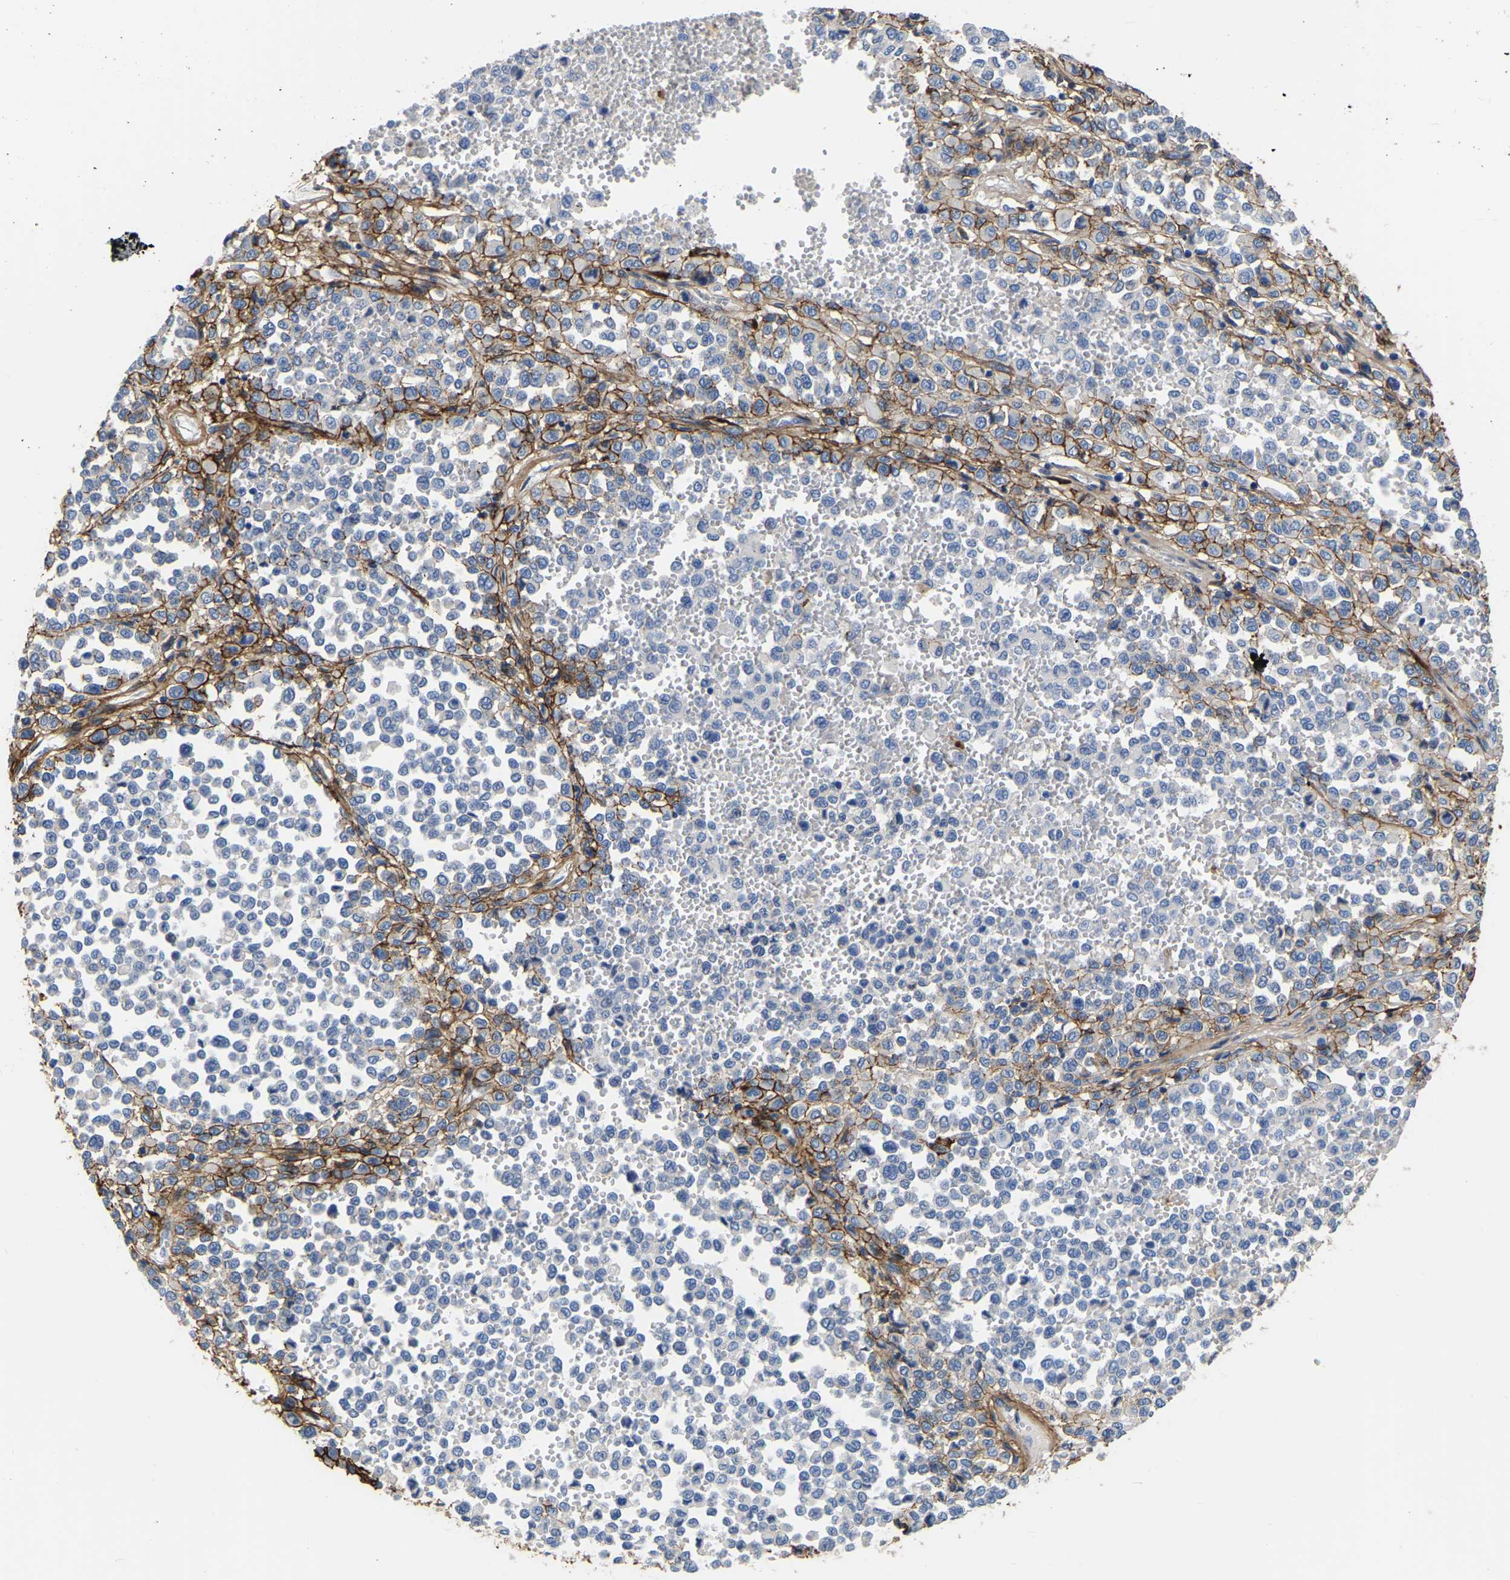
{"staining": {"intensity": "negative", "quantity": "none", "location": "none"}, "tissue": "melanoma", "cell_type": "Tumor cells", "image_type": "cancer", "snomed": [{"axis": "morphology", "description": "Malignant melanoma, Metastatic site"}, {"axis": "topography", "description": "Pancreas"}], "caption": "Micrograph shows no protein expression in tumor cells of malignant melanoma (metastatic site) tissue.", "gene": "COL6A1", "patient": {"sex": "female", "age": 30}}